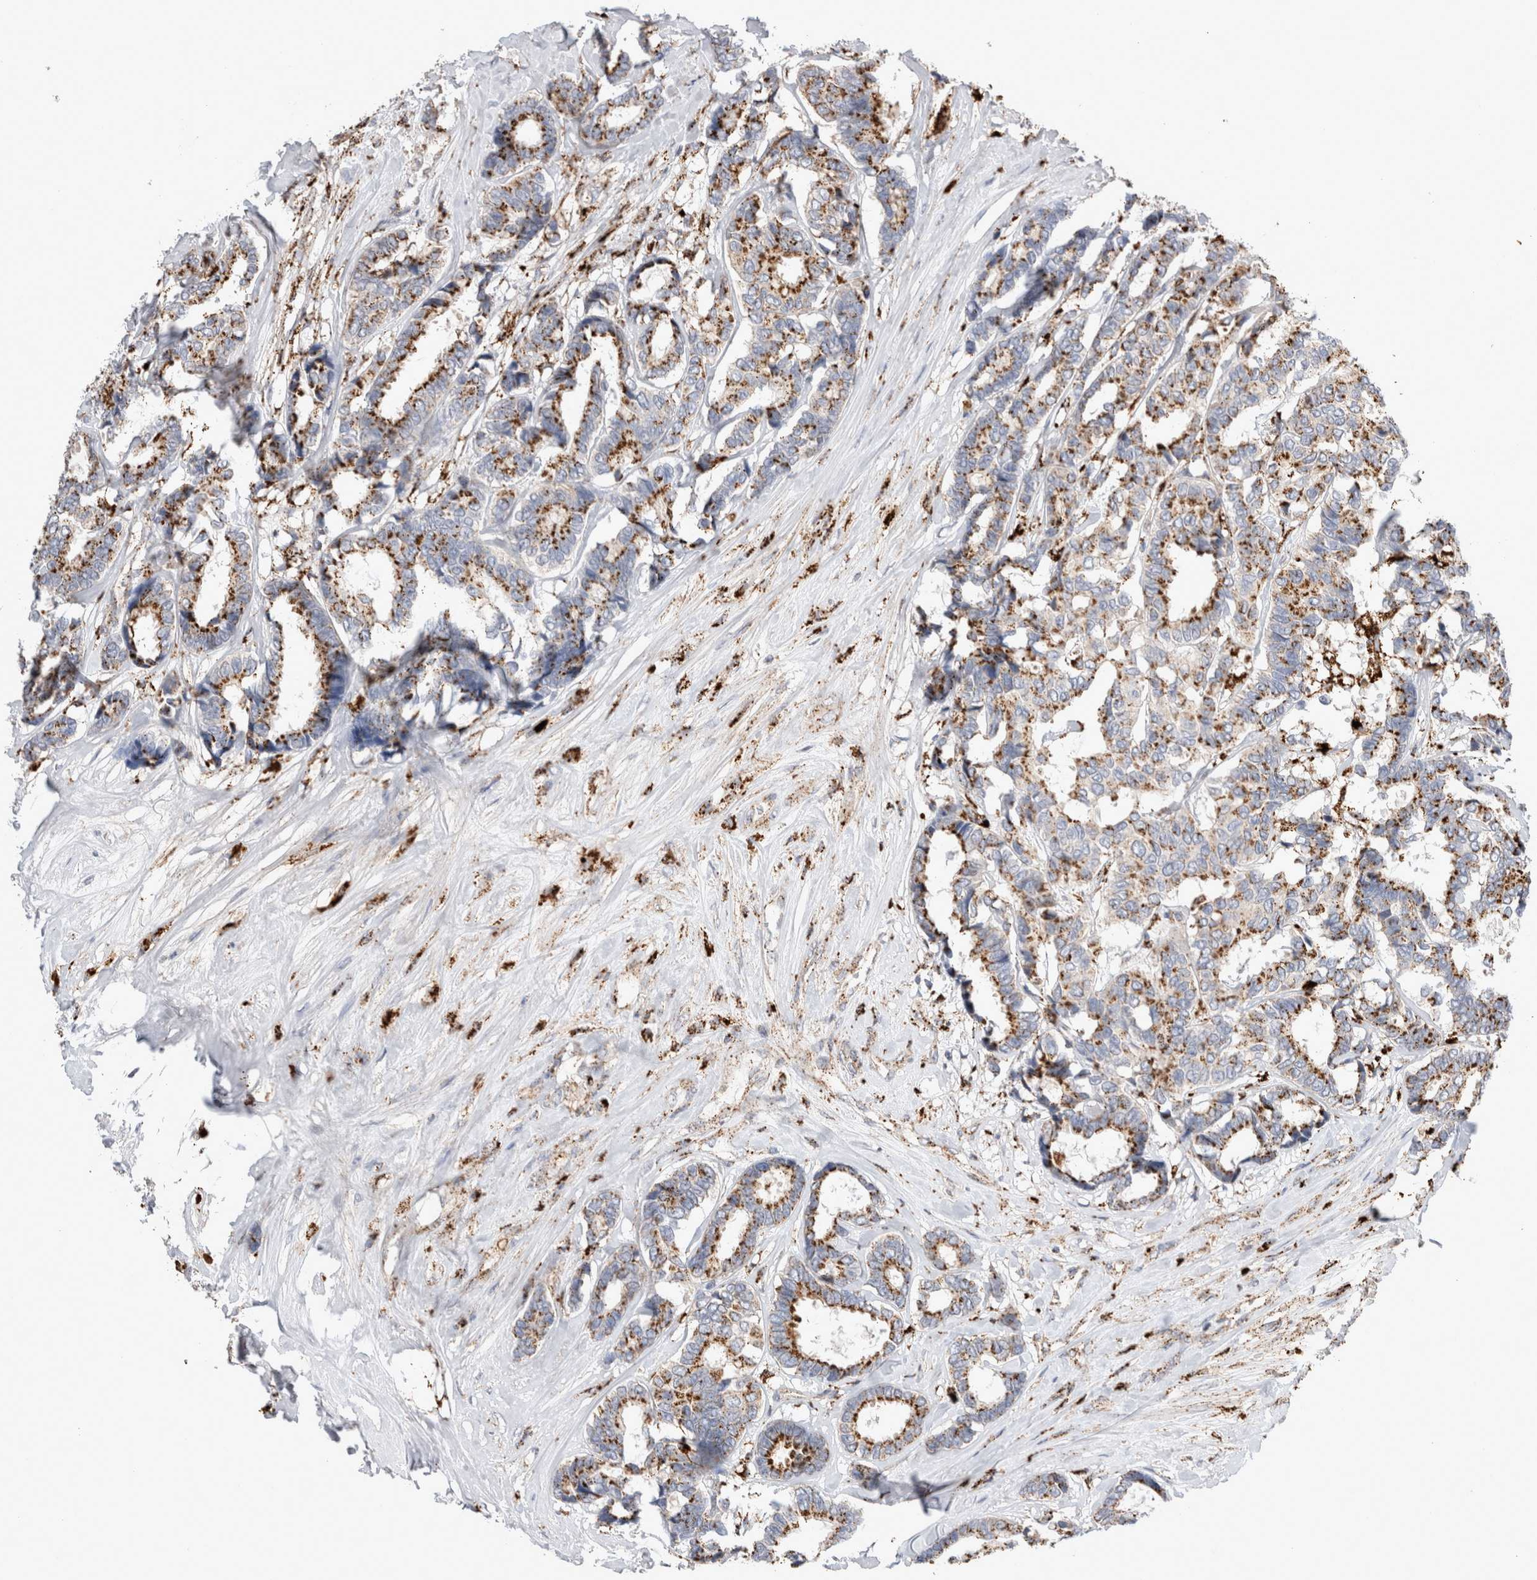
{"staining": {"intensity": "moderate", "quantity": ">75%", "location": "cytoplasmic/membranous"}, "tissue": "breast cancer", "cell_type": "Tumor cells", "image_type": "cancer", "snomed": [{"axis": "morphology", "description": "Duct carcinoma"}, {"axis": "topography", "description": "Breast"}], "caption": "High-magnification brightfield microscopy of breast infiltrating ductal carcinoma stained with DAB (3,3'-diaminobenzidine) (brown) and counterstained with hematoxylin (blue). tumor cells exhibit moderate cytoplasmic/membranous staining is appreciated in approximately>75% of cells.", "gene": "CTSA", "patient": {"sex": "female", "age": 87}}